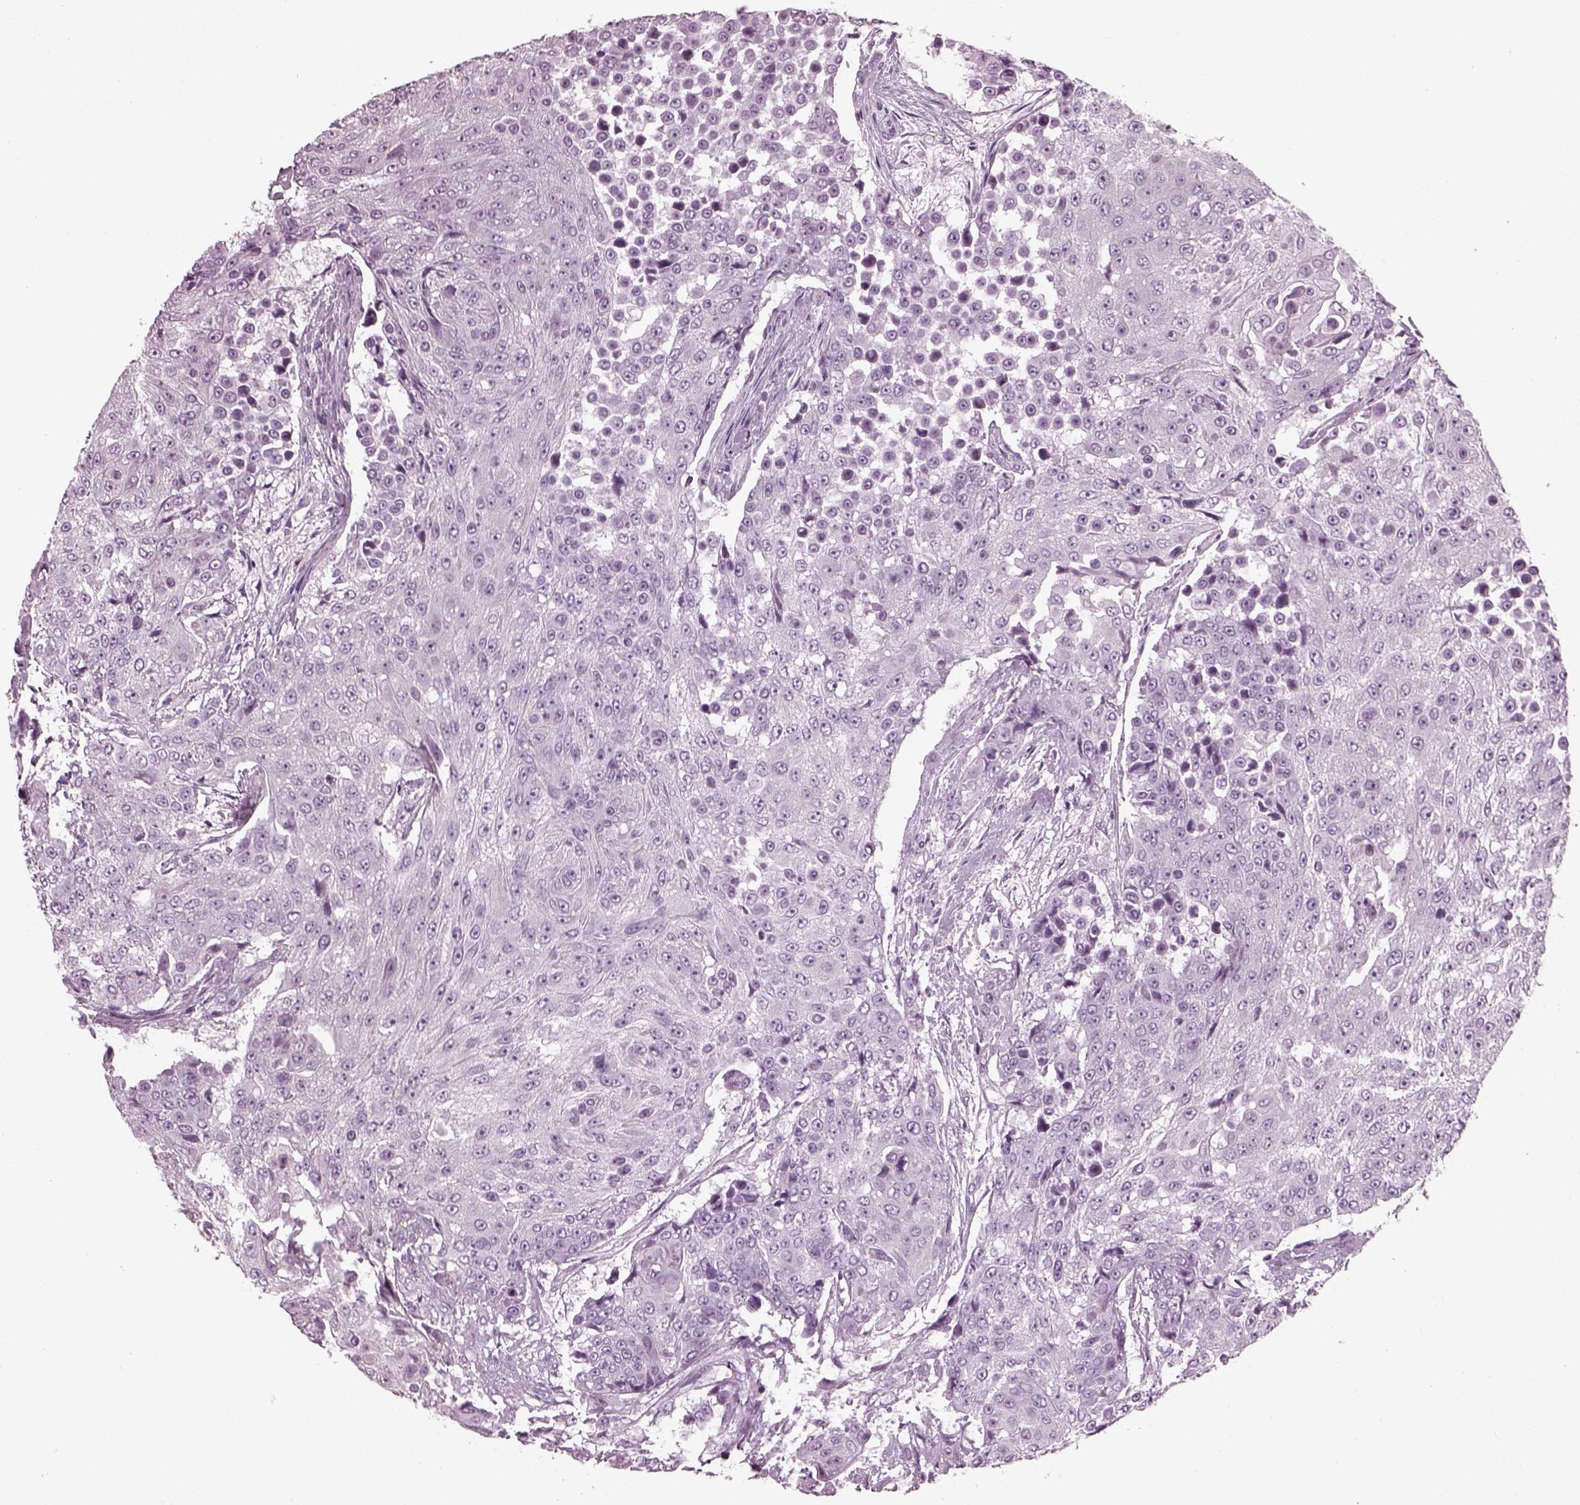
{"staining": {"intensity": "negative", "quantity": "none", "location": "none"}, "tissue": "urothelial cancer", "cell_type": "Tumor cells", "image_type": "cancer", "snomed": [{"axis": "morphology", "description": "Urothelial carcinoma, High grade"}, {"axis": "topography", "description": "Urinary bladder"}], "caption": "This is an IHC image of human urothelial cancer. There is no expression in tumor cells.", "gene": "DPYSL5", "patient": {"sex": "female", "age": 63}}